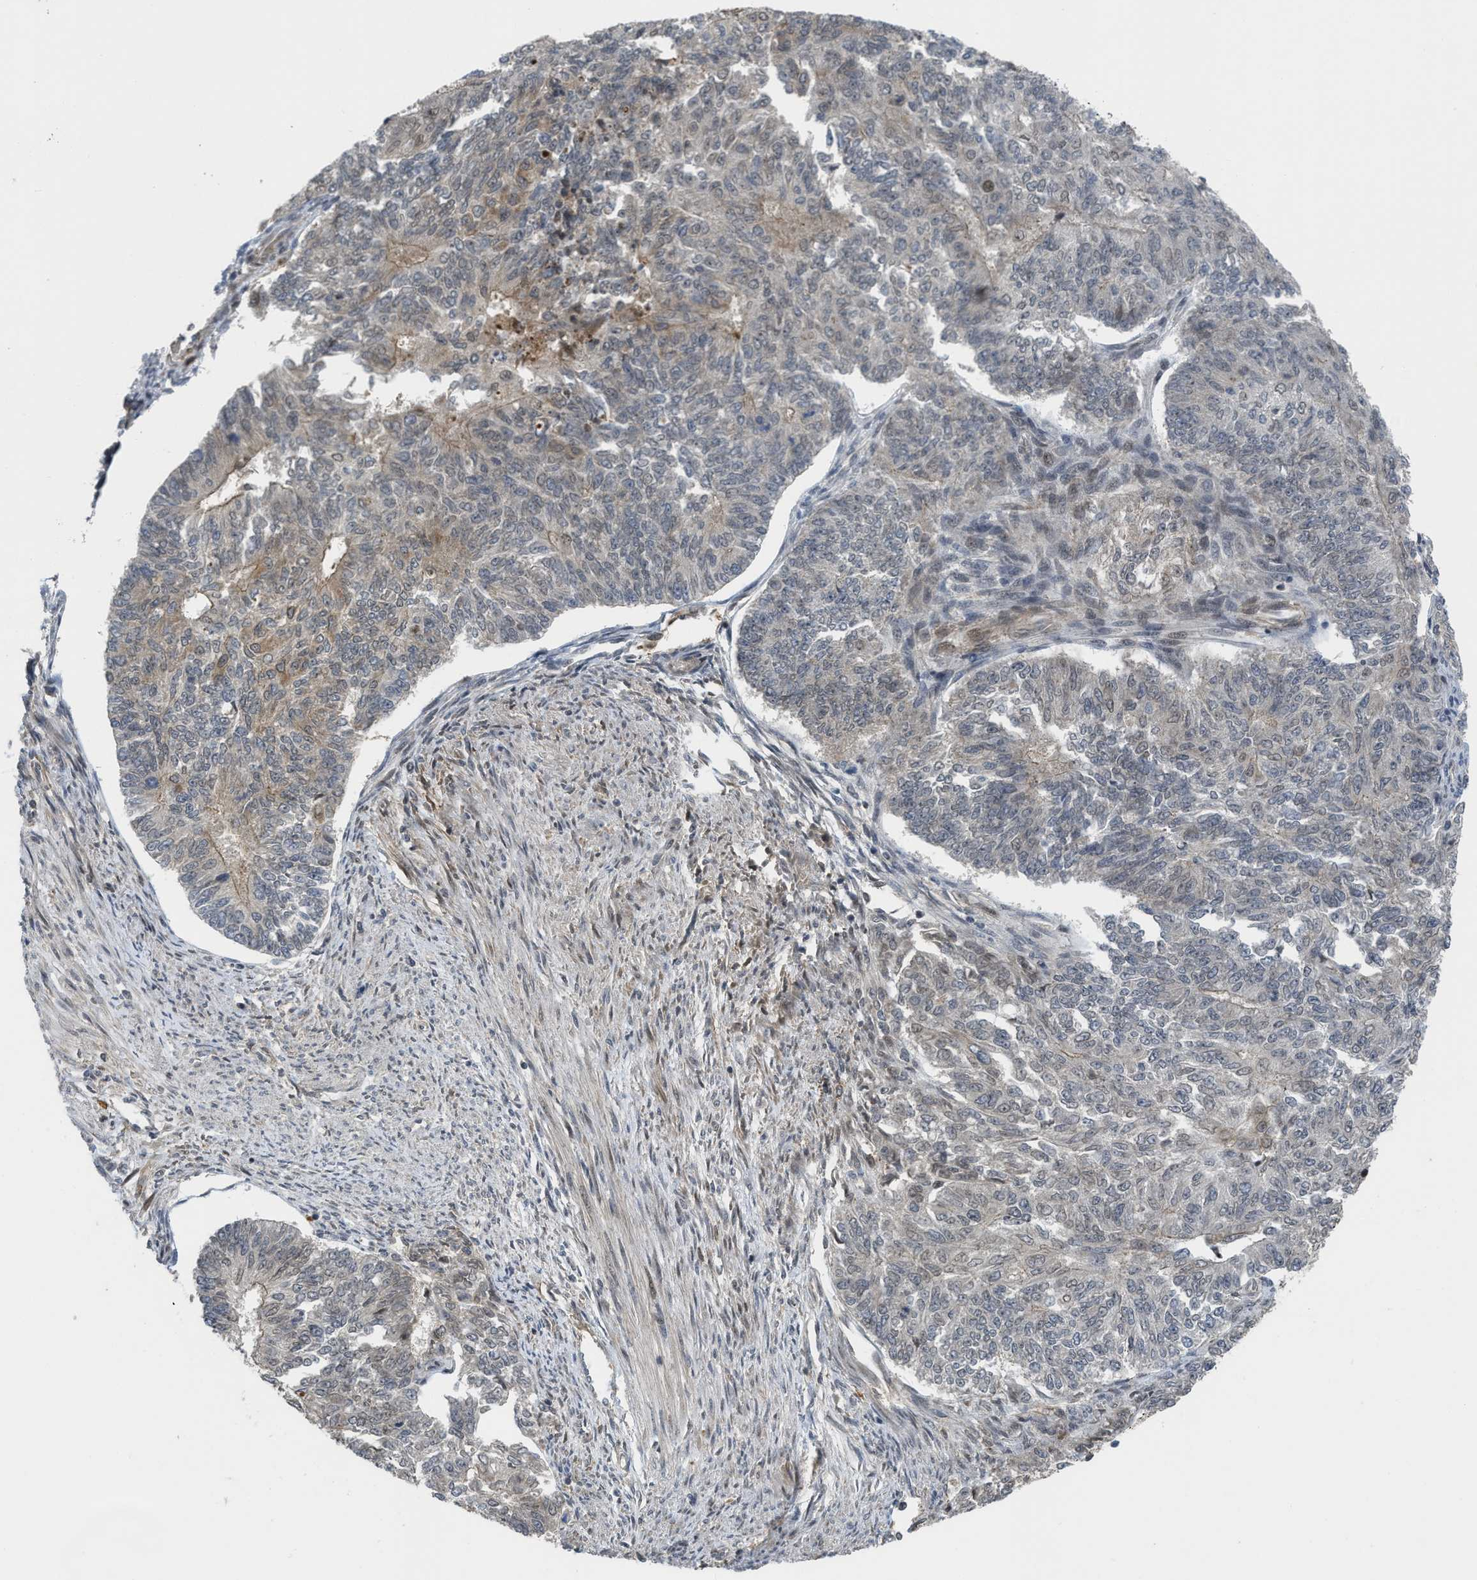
{"staining": {"intensity": "weak", "quantity": "<25%", "location": "cytoplasmic/membranous"}, "tissue": "endometrial cancer", "cell_type": "Tumor cells", "image_type": "cancer", "snomed": [{"axis": "morphology", "description": "Adenocarcinoma, NOS"}, {"axis": "topography", "description": "Endometrium"}], "caption": "Tumor cells show no significant staining in endometrial cancer (adenocarcinoma). Brightfield microscopy of immunohistochemistry stained with DAB (3,3'-diaminobenzidine) (brown) and hematoxylin (blue), captured at high magnification.", "gene": "DNAJC28", "patient": {"sex": "female", "age": 32}}